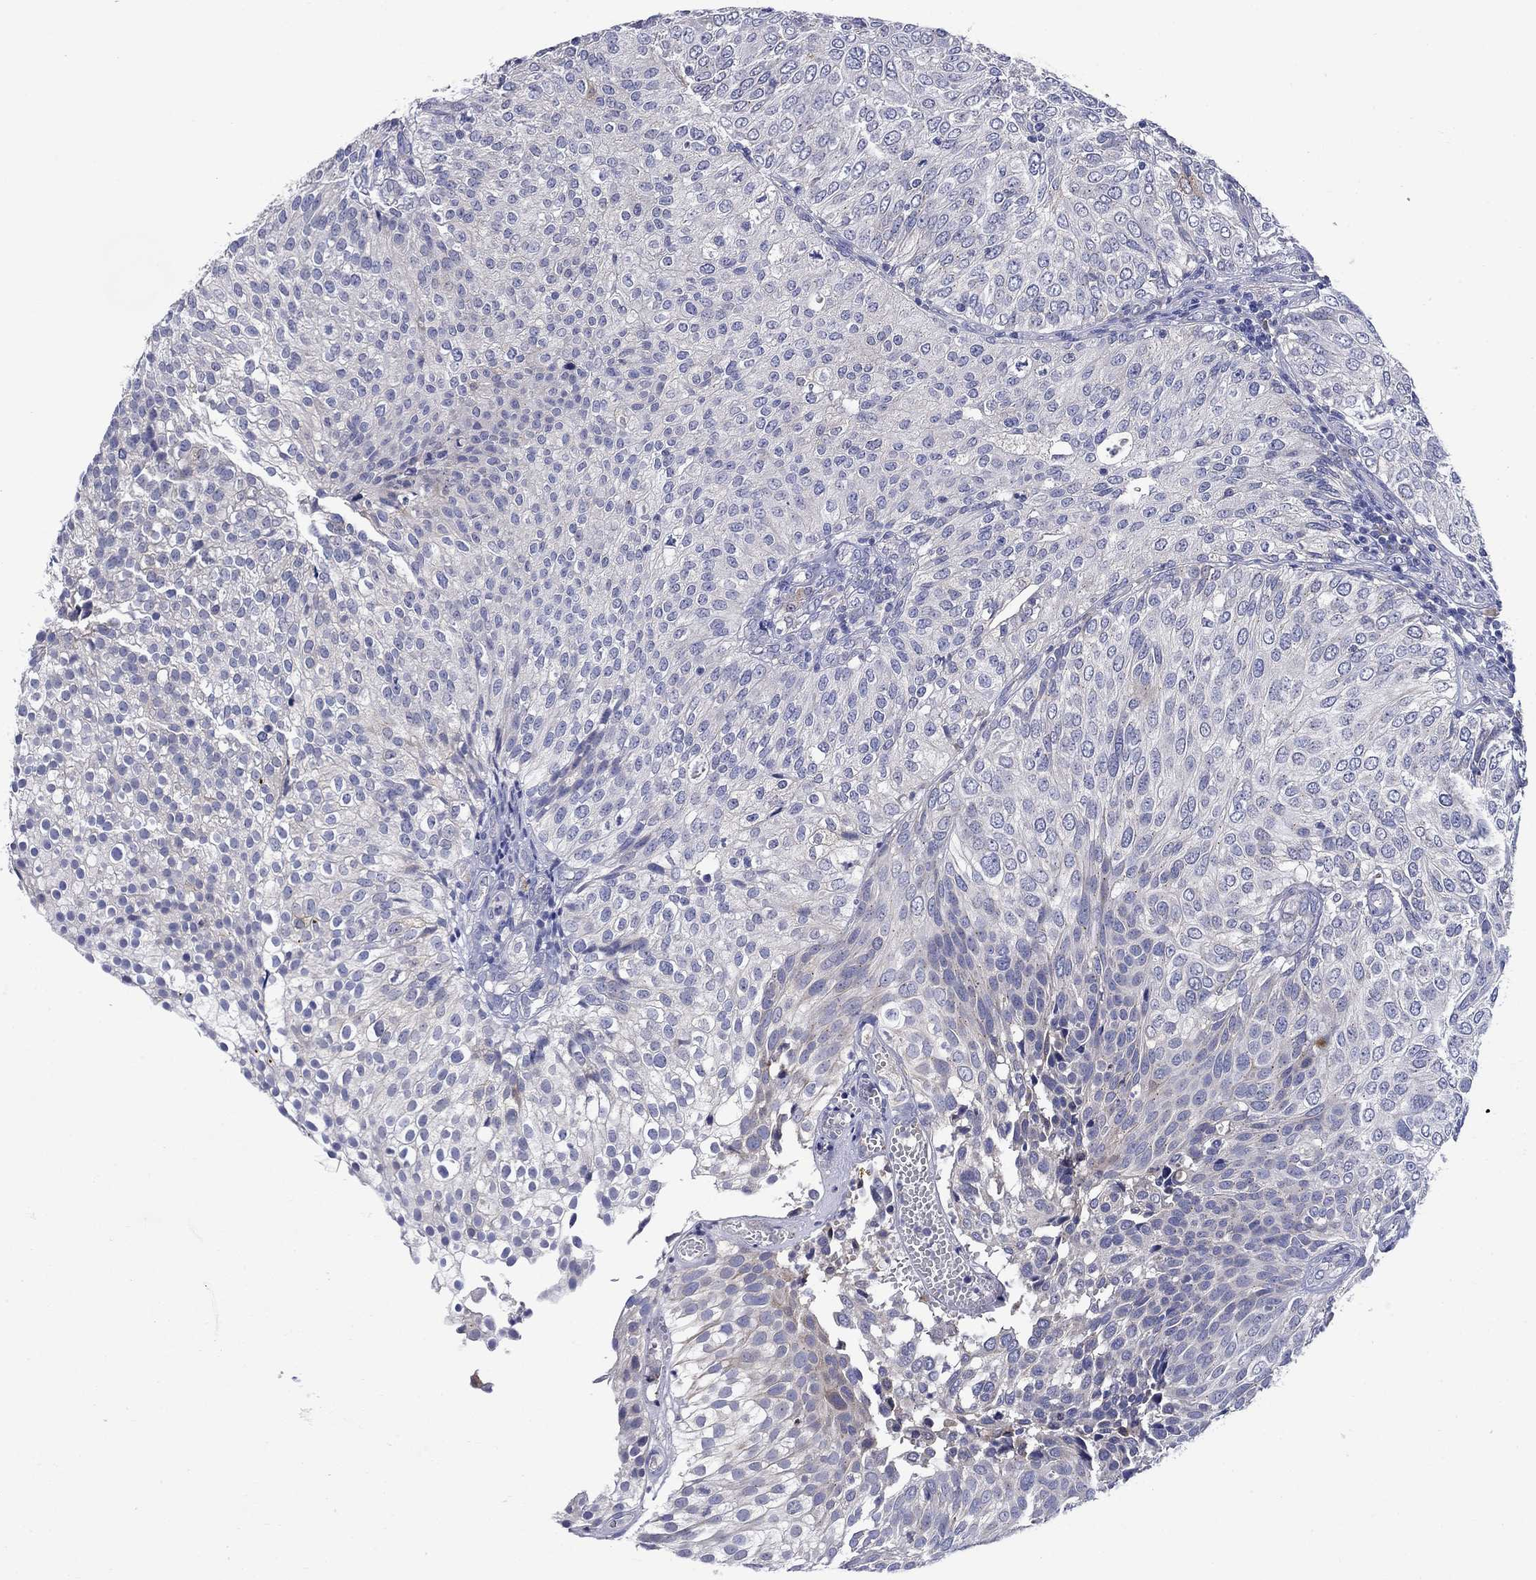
{"staining": {"intensity": "negative", "quantity": "none", "location": "none"}, "tissue": "urothelial cancer", "cell_type": "Tumor cells", "image_type": "cancer", "snomed": [{"axis": "morphology", "description": "Urothelial carcinoma, High grade"}, {"axis": "topography", "description": "Urinary bladder"}], "caption": "Immunohistochemistry (IHC) photomicrograph of neoplastic tissue: human urothelial cancer stained with DAB (3,3'-diaminobenzidine) demonstrates no significant protein expression in tumor cells.", "gene": "SULT2B1", "patient": {"sex": "female", "age": 79}}